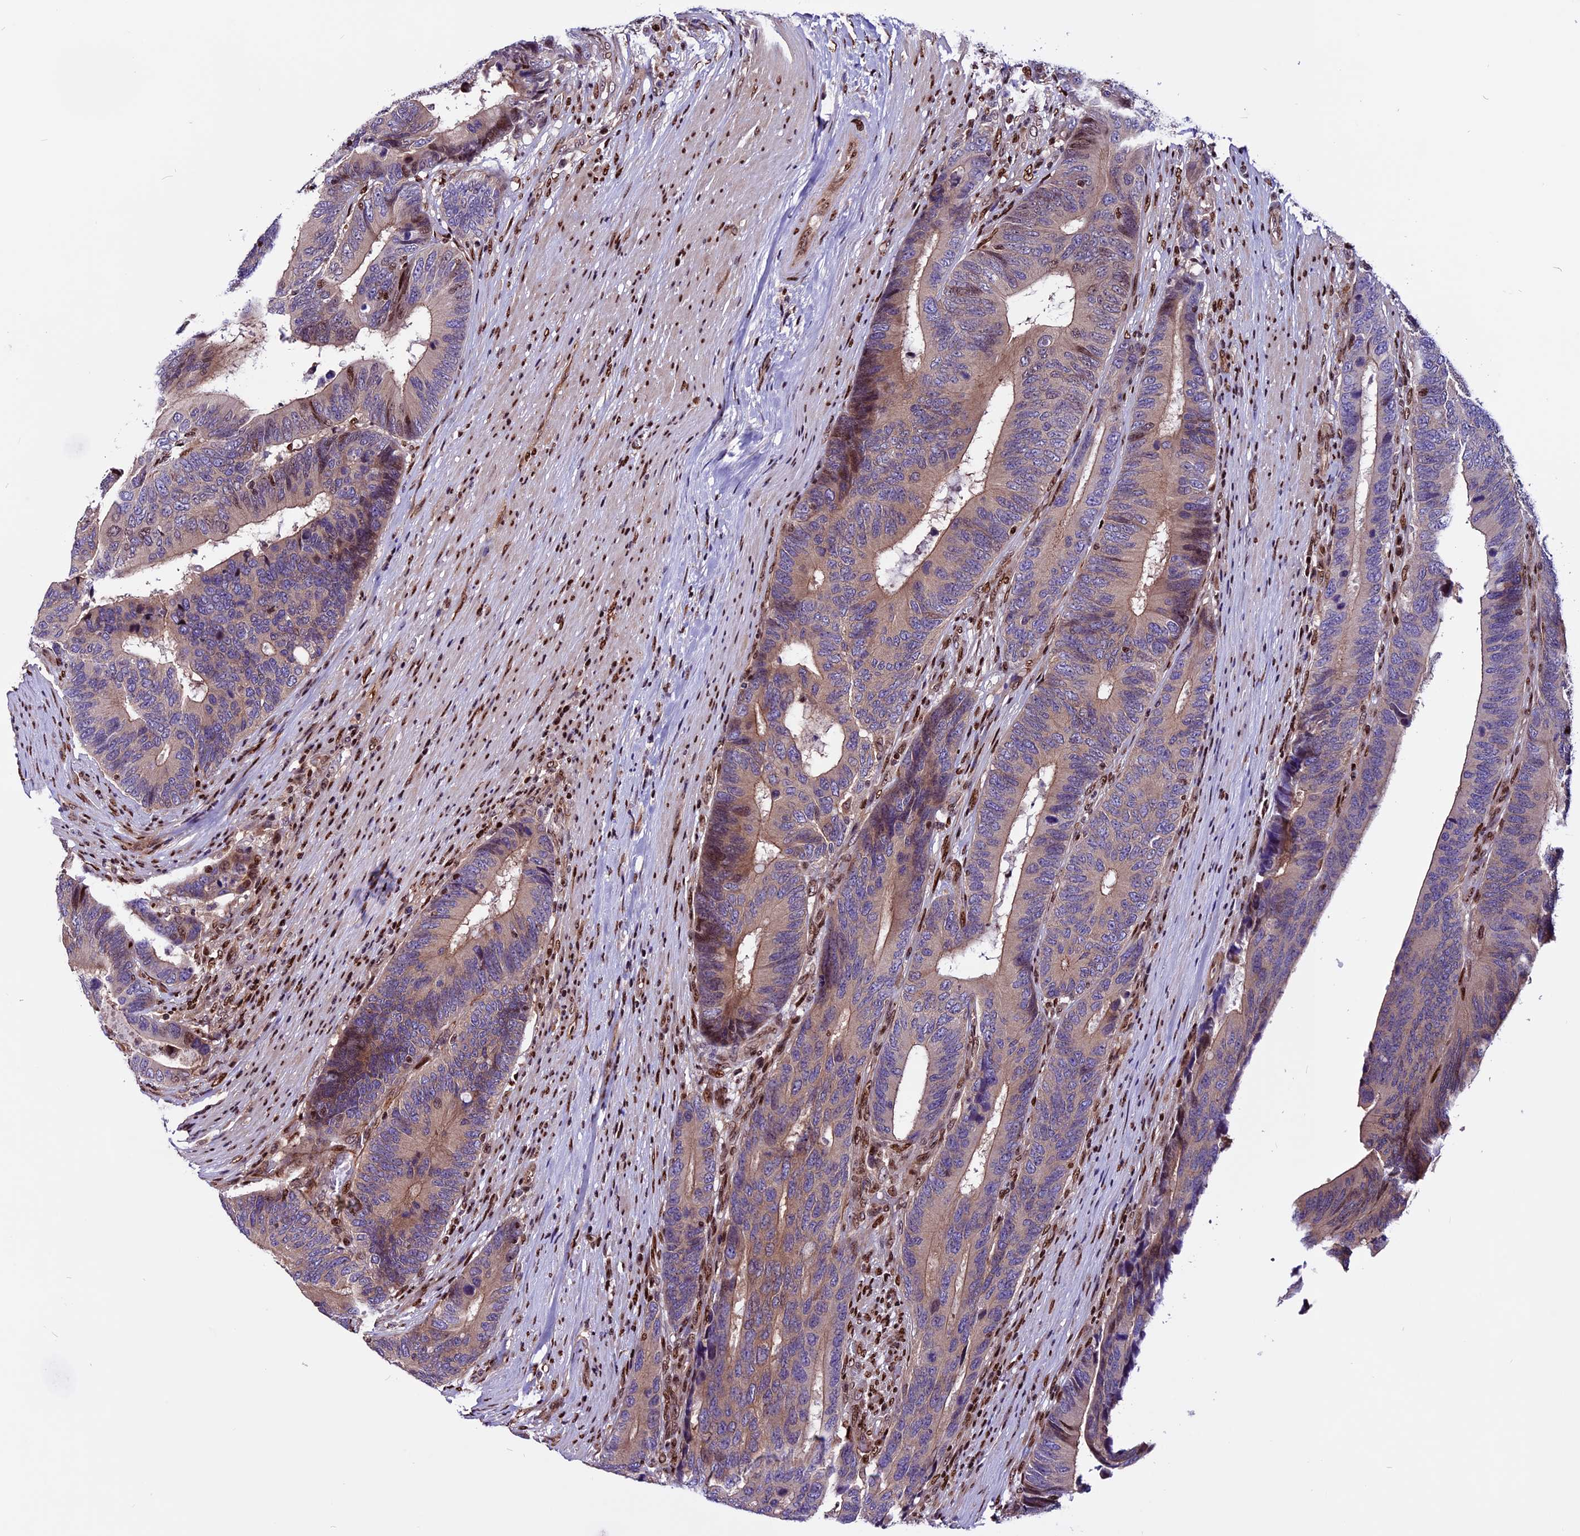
{"staining": {"intensity": "moderate", "quantity": "<25%", "location": "cytoplasmic/membranous,nuclear"}, "tissue": "colorectal cancer", "cell_type": "Tumor cells", "image_type": "cancer", "snomed": [{"axis": "morphology", "description": "Adenocarcinoma, NOS"}, {"axis": "topography", "description": "Colon"}], "caption": "The immunohistochemical stain highlights moderate cytoplasmic/membranous and nuclear positivity in tumor cells of adenocarcinoma (colorectal) tissue.", "gene": "RINL", "patient": {"sex": "male", "age": 87}}